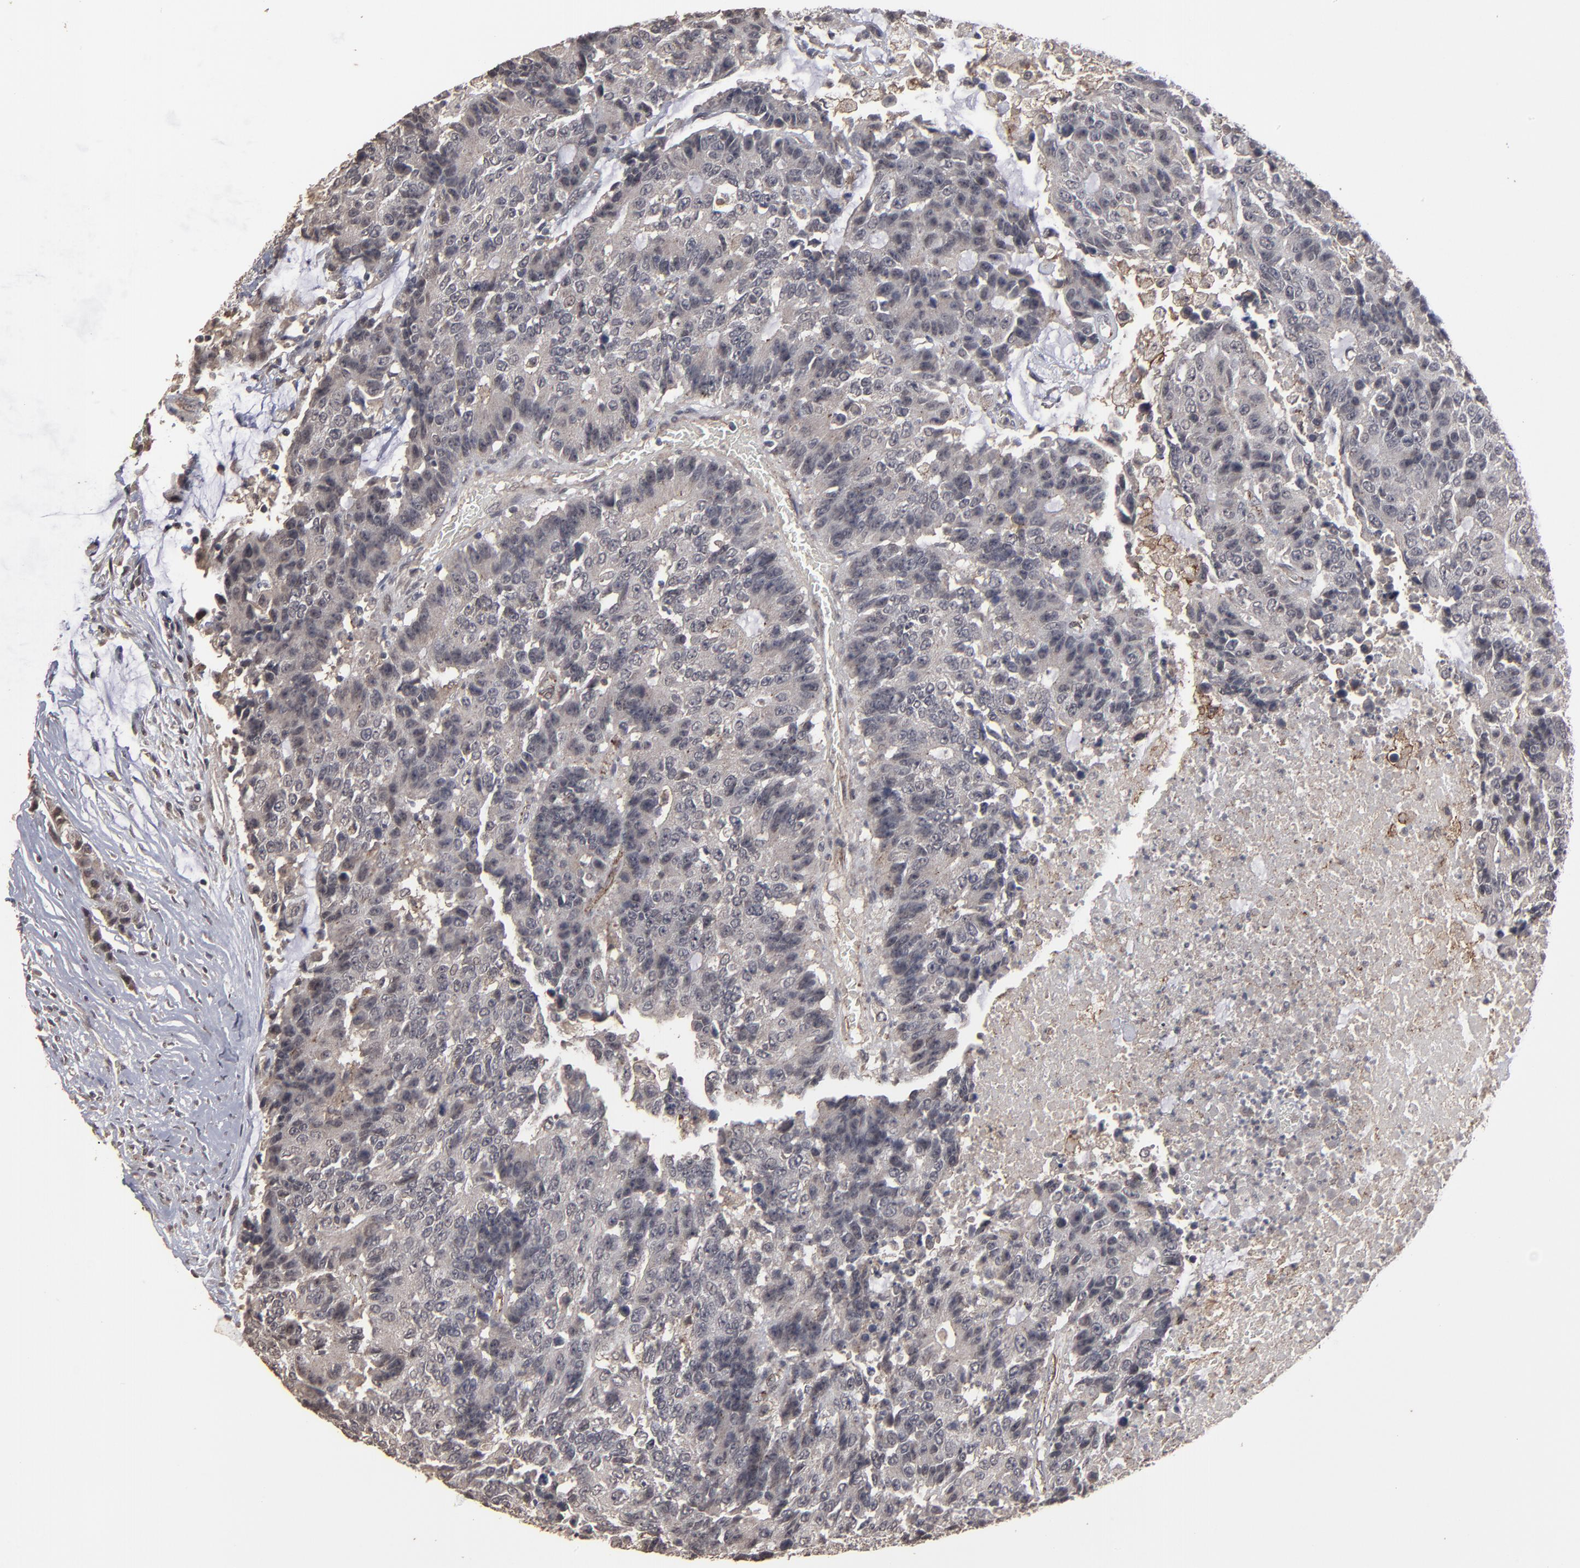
{"staining": {"intensity": "weak", "quantity": "25%-75%", "location": "cytoplasmic/membranous"}, "tissue": "colorectal cancer", "cell_type": "Tumor cells", "image_type": "cancer", "snomed": [{"axis": "morphology", "description": "Adenocarcinoma, NOS"}, {"axis": "topography", "description": "Colon"}], "caption": "Brown immunohistochemical staining in colorectal cancer exhibits weak cytoplasmic/membranous positivity in about 25%-75% of tumor cells.", "gene": "SLC22A17", "patient": {"sex": "female", "age": 86}}